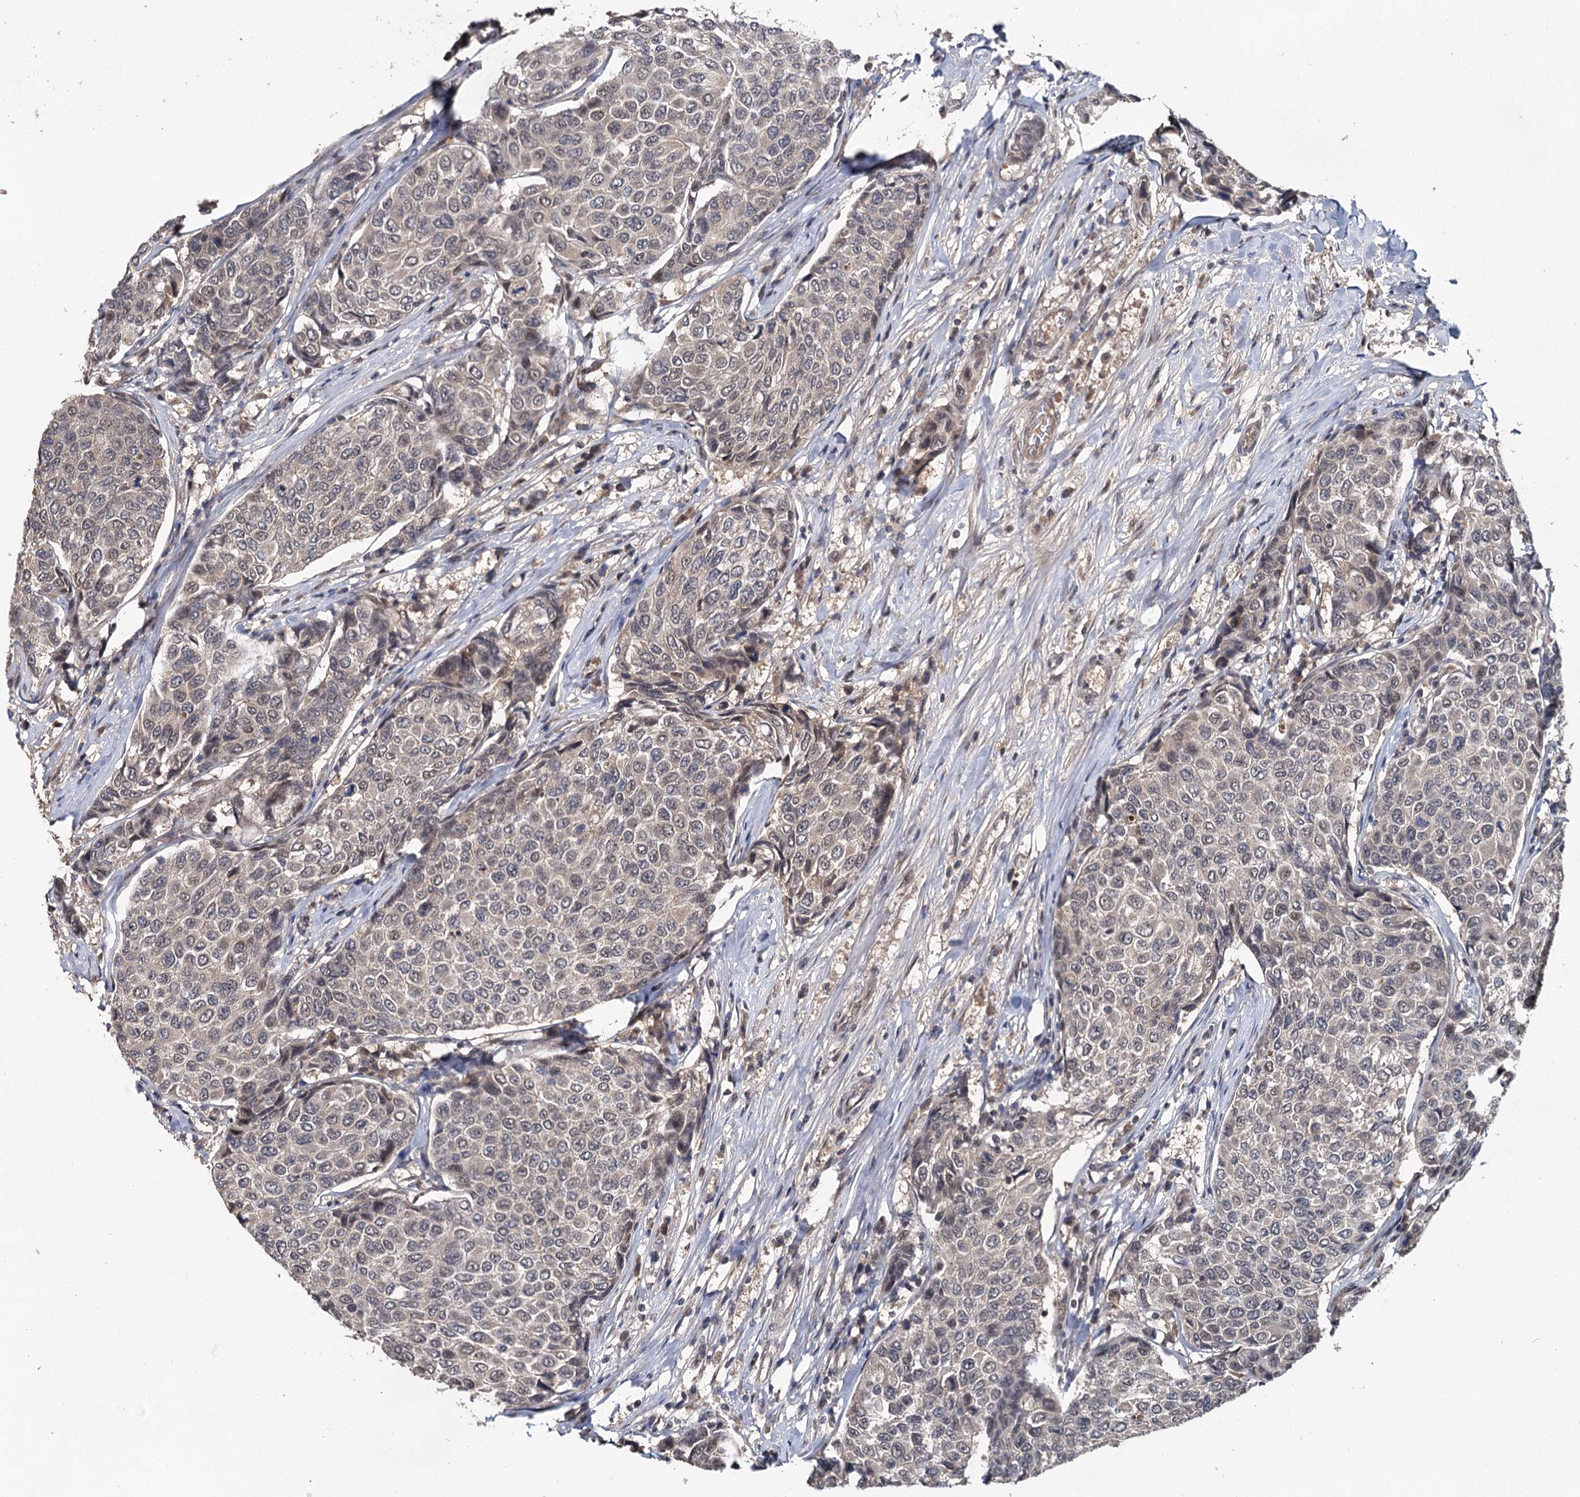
{"staining": {"intensity": "negative", "quantity": "none", "location": "none"}, "tissue": "breast cancer", "cell_type": "Tumor cells", "image_type": "cancer", "snomed": [{"axis": "morphology", "description": "Duct carcinoma"}, {"axis": "topography", "description": "Breast"}], "caption": "Tumor cells are negative for brown protein staining in breast intraductal carcinoma.", "gene": "MYG1", "patient": {"sex": "female", "age": 55}}